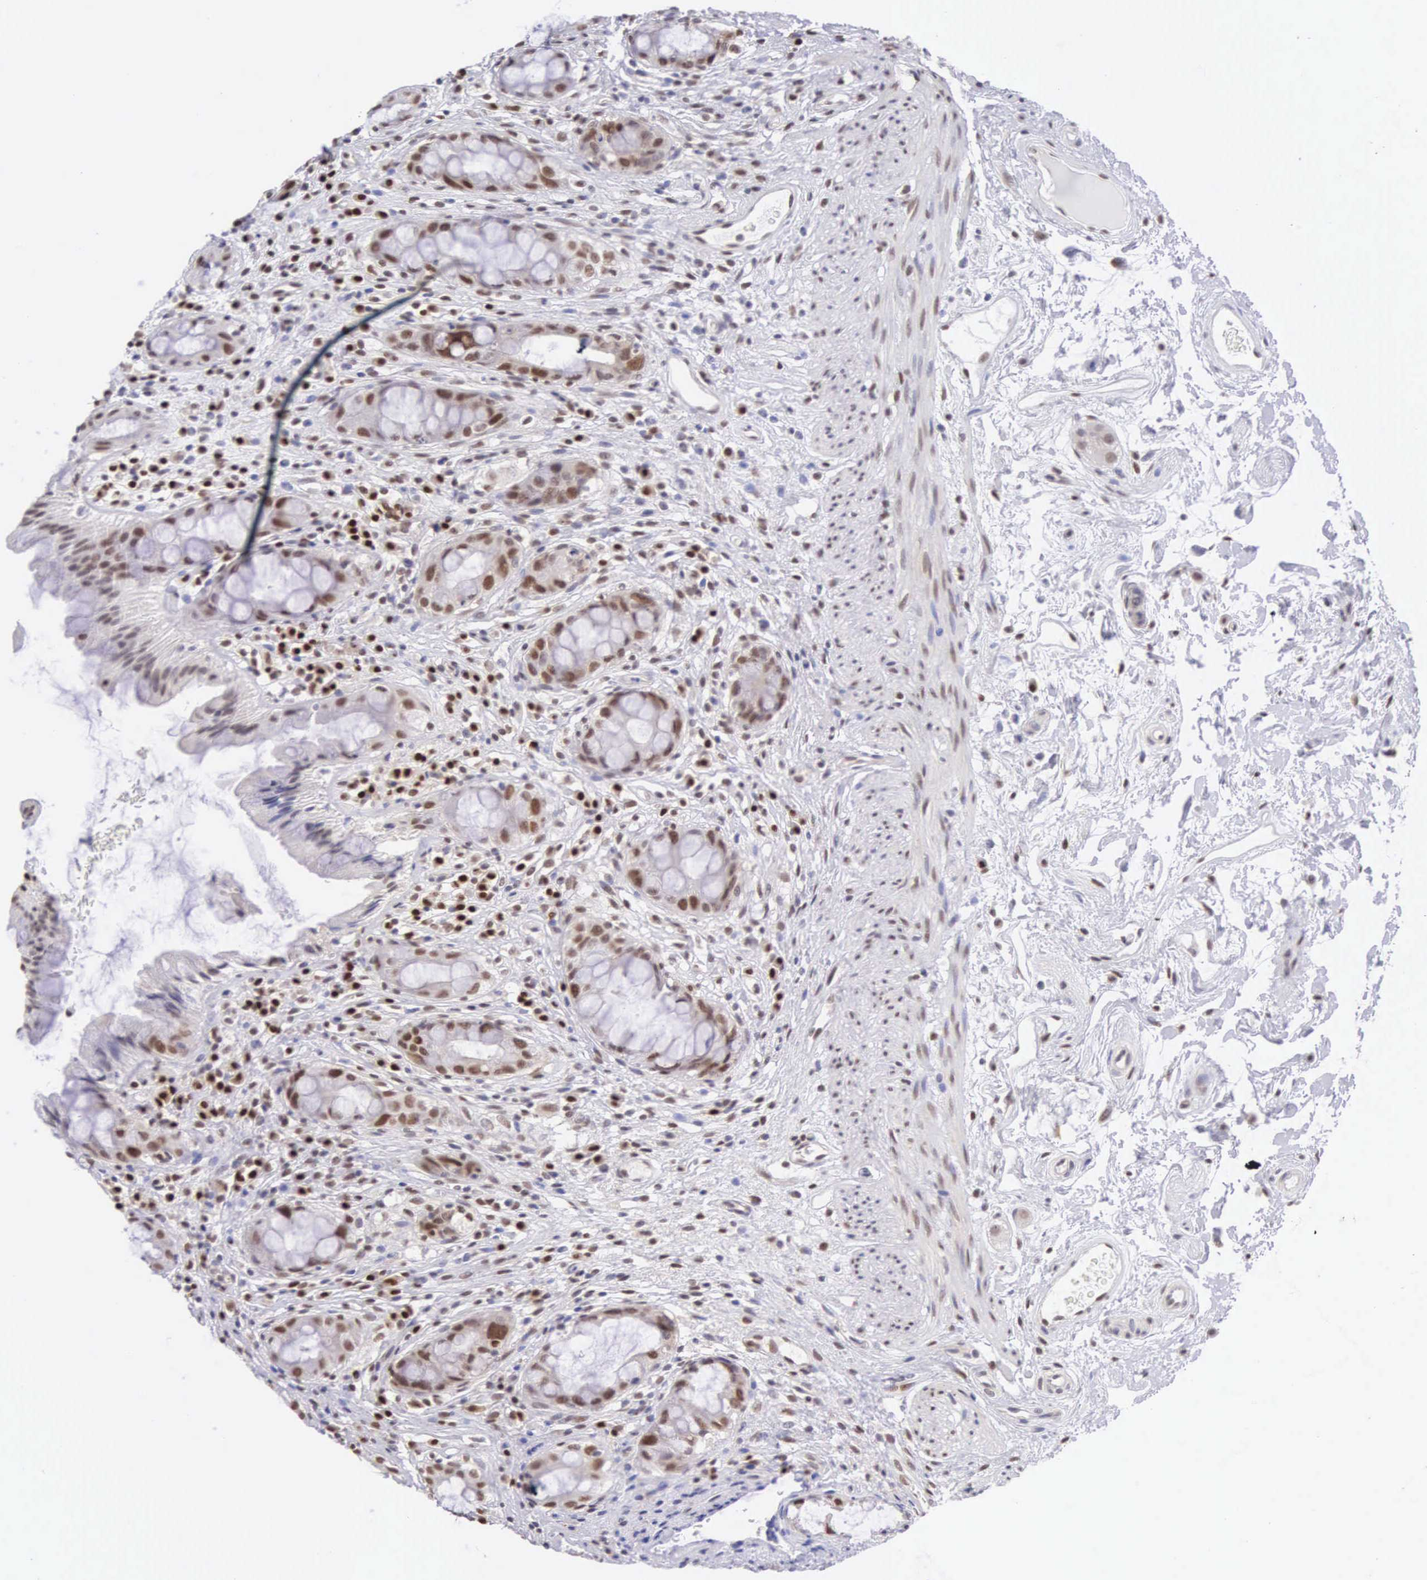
{"staining": {"intensity": "strong", "quantity": ">75%", "location": "nuclear"}, "tissue": "rectum", "cell_type": "Glandular cells", "image_type": "normal", "snomed": [{"axis": "morphology", "description": "Normal tissue, NOS"}, {"axis": "topography", "description": "Rectum"}], "caption": "High-magnification brightfield microscopy of benign rectum stained with DAB (brown) and counterstained with hematoxylin (blue). glandular cells exhibit strong nuclear positivity is seen in approximately>75% of cells.", "gene": "CCDC117", "patient": {"sex": "female", "age": 60}}